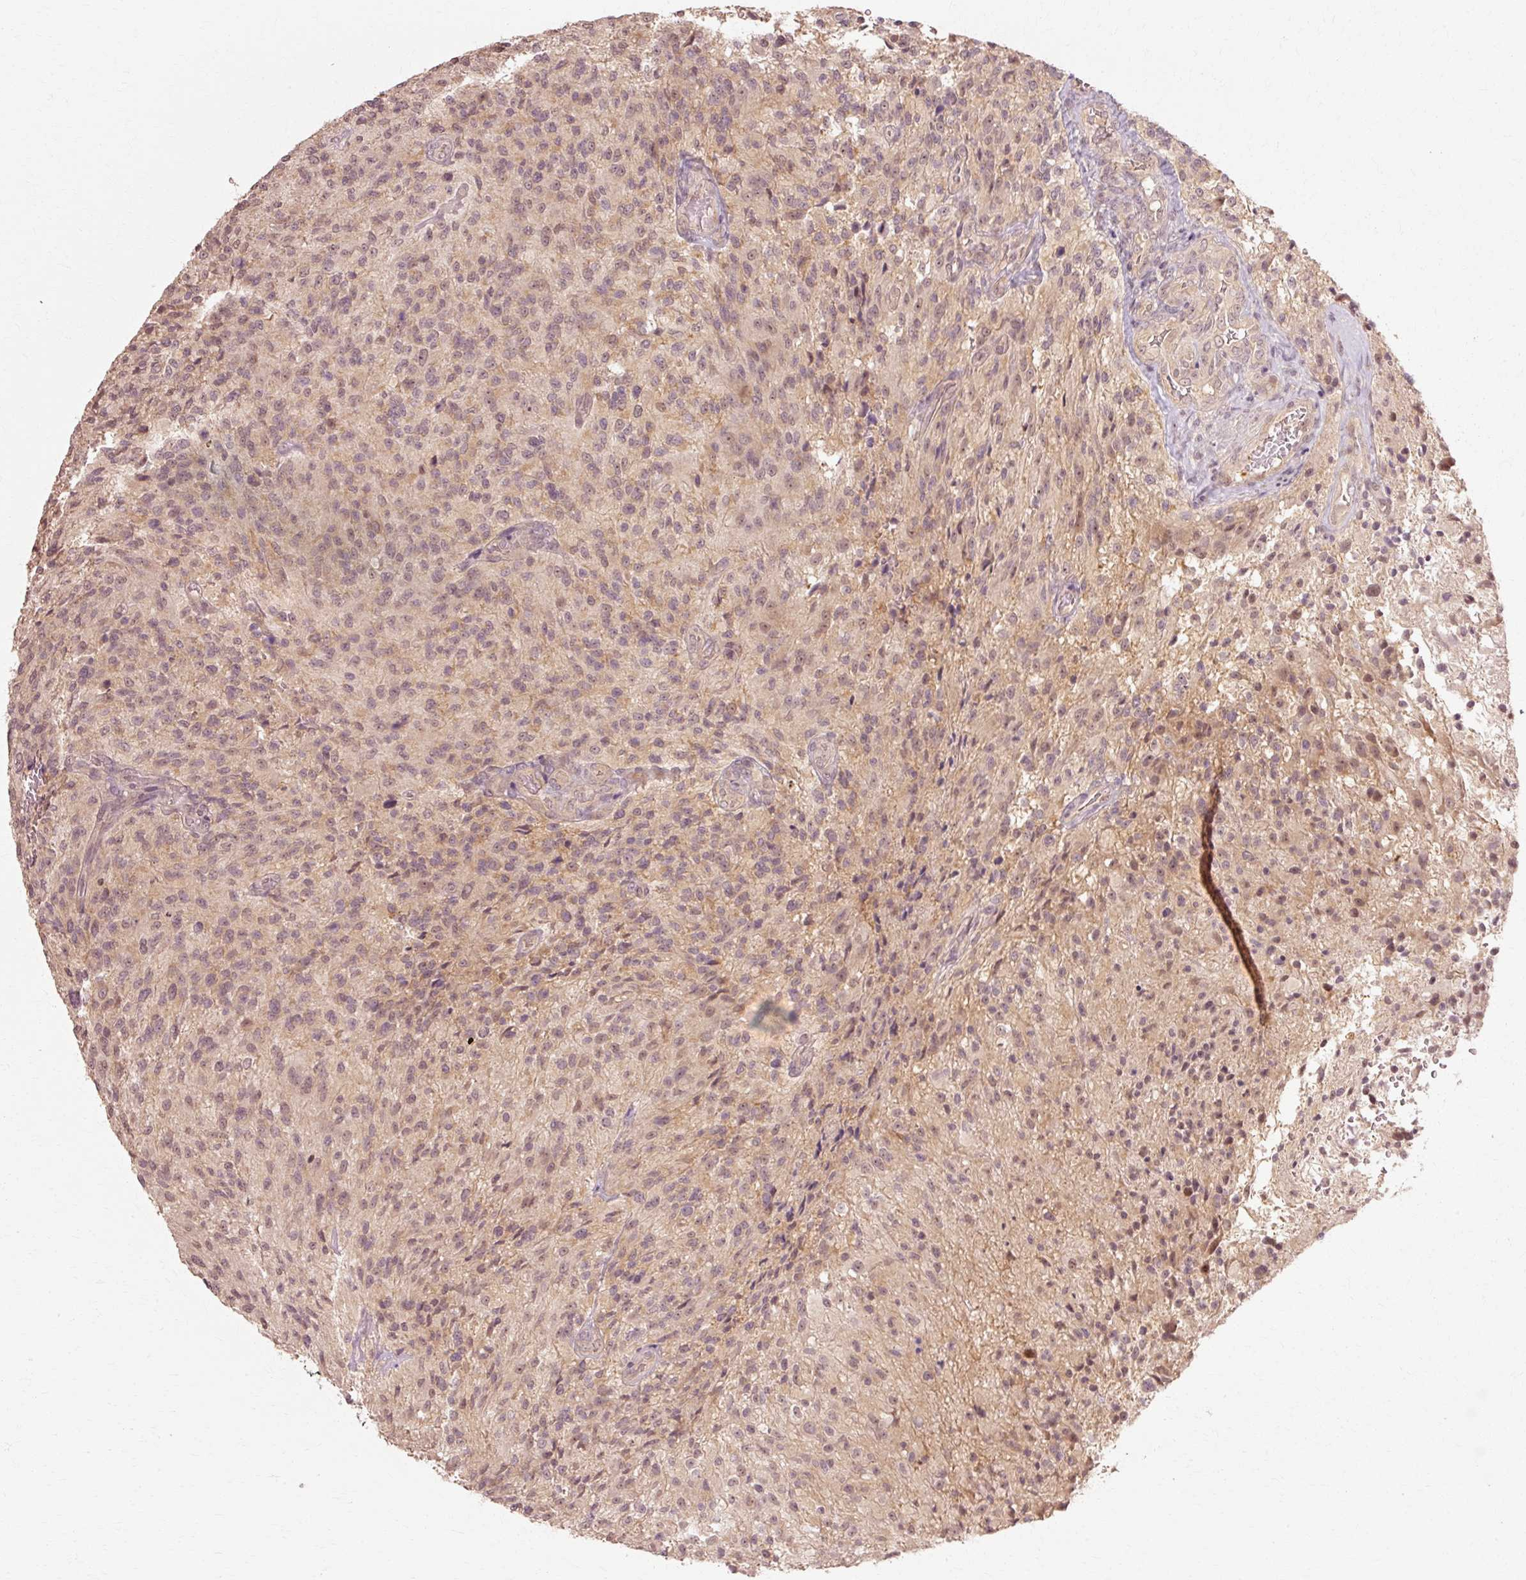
{"staining": {"intensity": "weak", "quantity": "25%-75%", "location": "nuclear"}, "tissue": "glioma", "cell_type": "Tumor cells", "image_type": "cancer", "snomed": [{"axis": "morphology", "description": "Normal tissue, NOS"}, {"axis": "morphology", "description": "Glioma, malignant, High grade"}, {"axis": "topography", "description": "Cerebral cortex"}], "caption": "Protein expression analysis of human malignant high-grade glioma reveals weak nuclear expression in approximately 25%-75% of tumor cells. (DAB (3,3'-diaminobenzidine) IHC, brown staining for protein, blue staining for nuclei).", "gene": "RGPD5", "patient": {"sex": "male", "age": 56}}